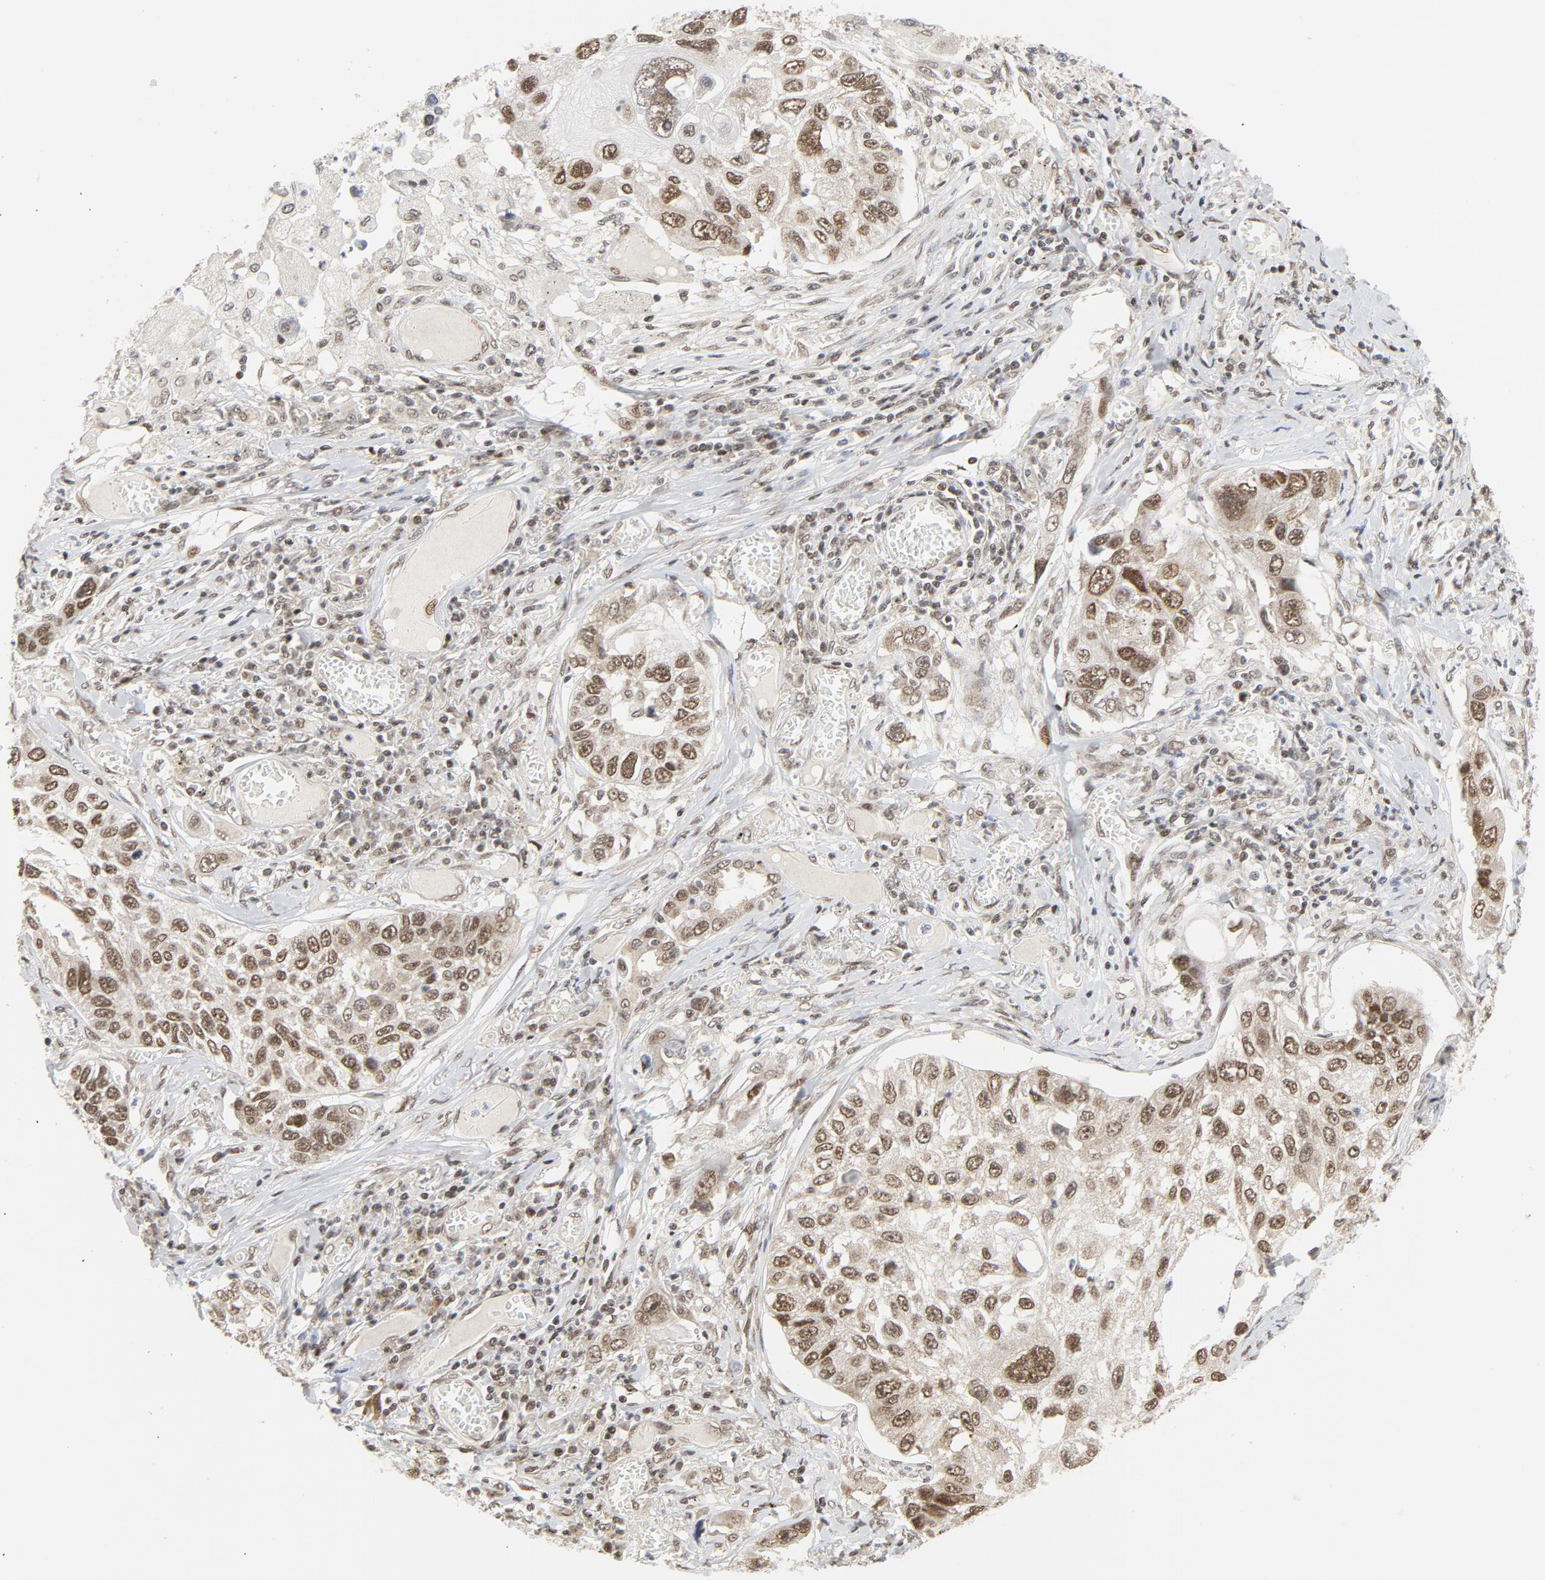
{"staining": {"intensity": "moderate", "quantity": ">75%", "location": "nuclear"}, "tissue": "lung cancer", "cell_type": "Tumor cells", "image_type": "cancer", "snomed": [{"axis": "morphology", "description": "Squamous cell carcinoma, NOS"}, {"axis": "topography", "description": "Lung"}], "caption": "Lung cancer (squamous cell carcinoma) stained for a protein displays moderate nuclear positivity in tumor cells.", "gene": "ERCC1", "patient": {"sex": "male", "age": 71}}